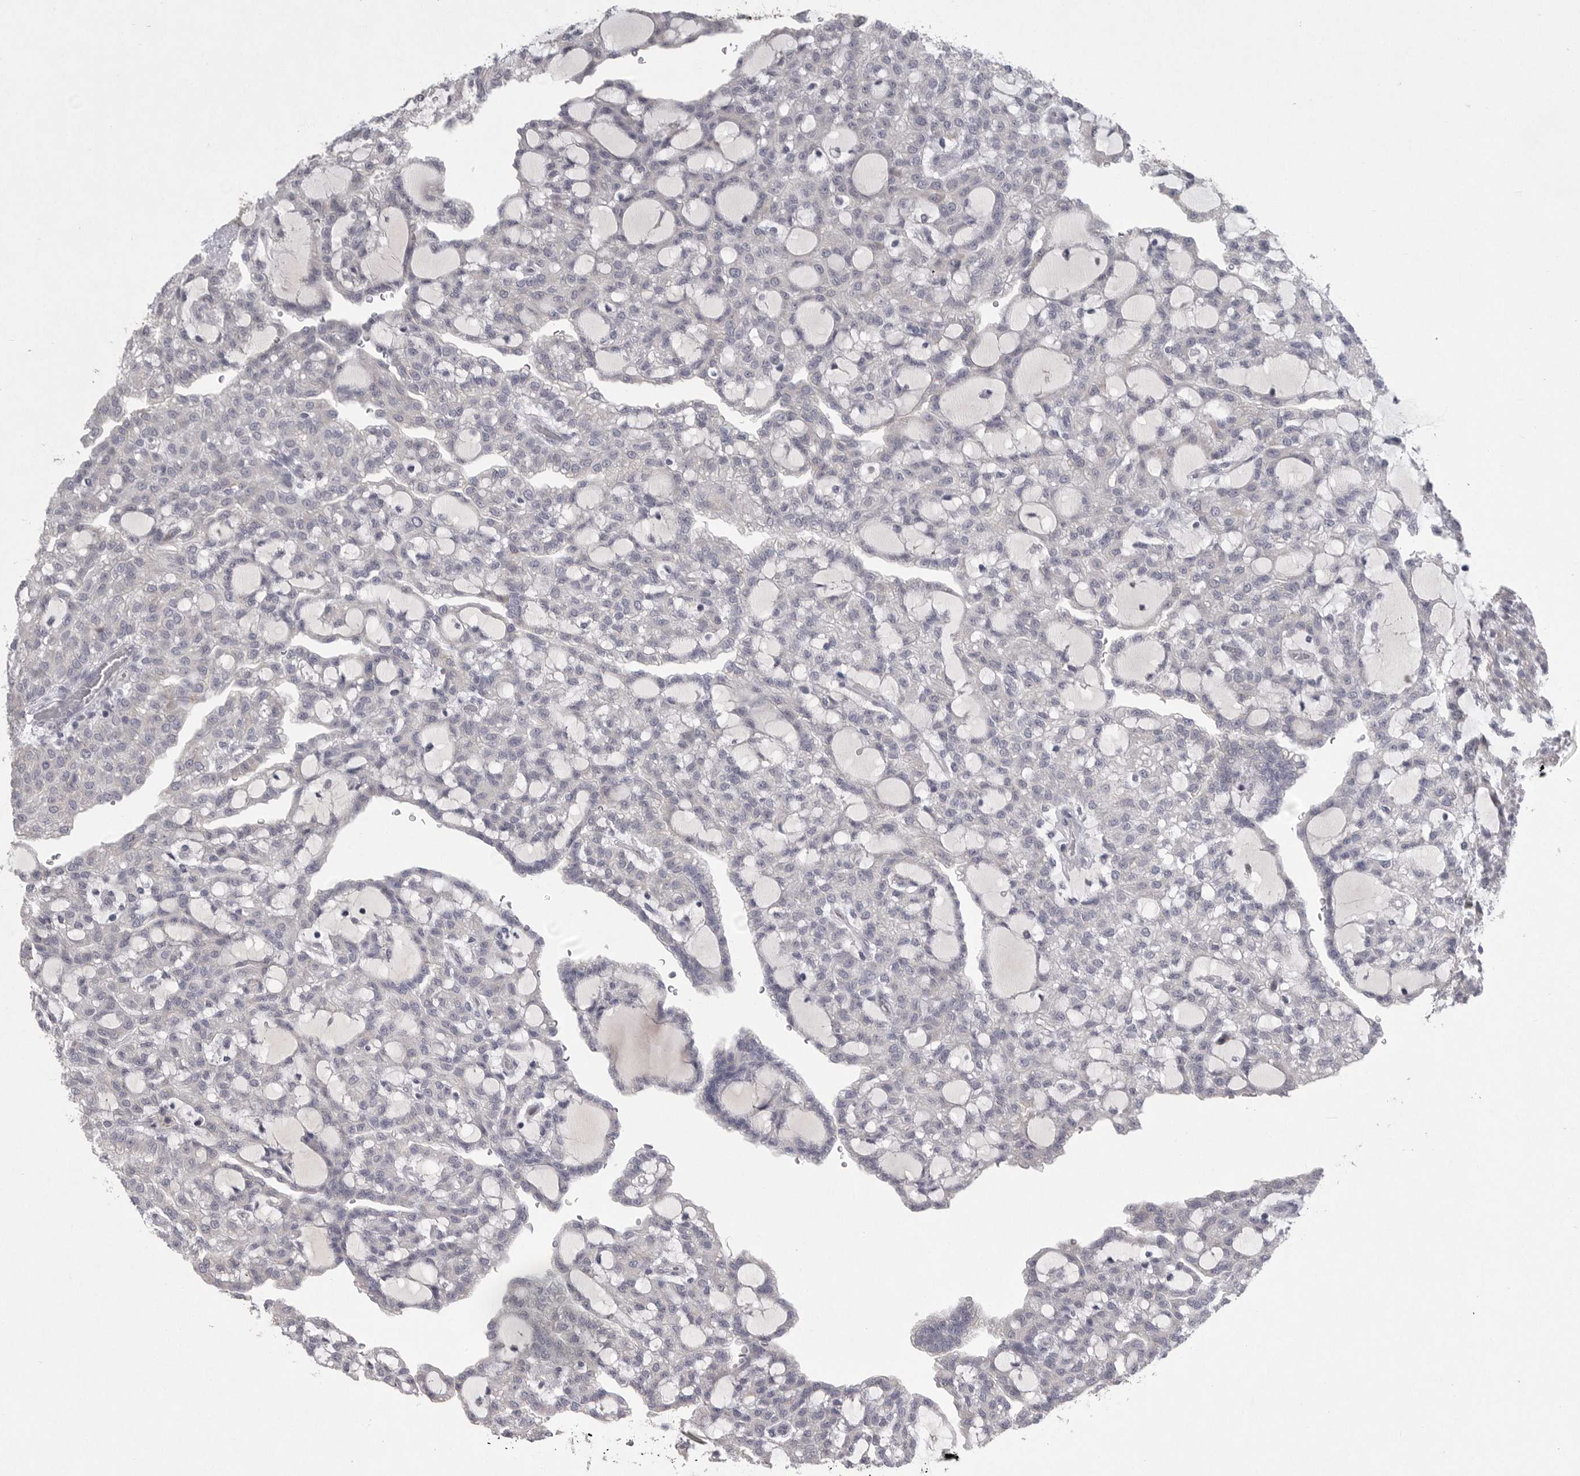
{"staining": {"intensity": "negative", "quantity": "none", "location": "none"}, "tissue": "renal cancer", "cell_type": "Tumor cells", "image_type": "cancer", "snomed": [{"axis": "morphology", "description": "Adenocarcinoma, NOS"}, {"axis": "topography", "description": "Kidney"}], "caption": "IHC histopathology image of human adenocarcinoma (renal) stained for a protein (brown), which demonstrates no expression in tumor cells. The staining was performed using DAB (3,3'-diaminobenzidine) to visualize the protein expression in brown, while the nuclei were stained in blue with hematoxylin (Magnification: 20x).", "gene": "CRP", "patient": {"sex": "male", "age": 63}}